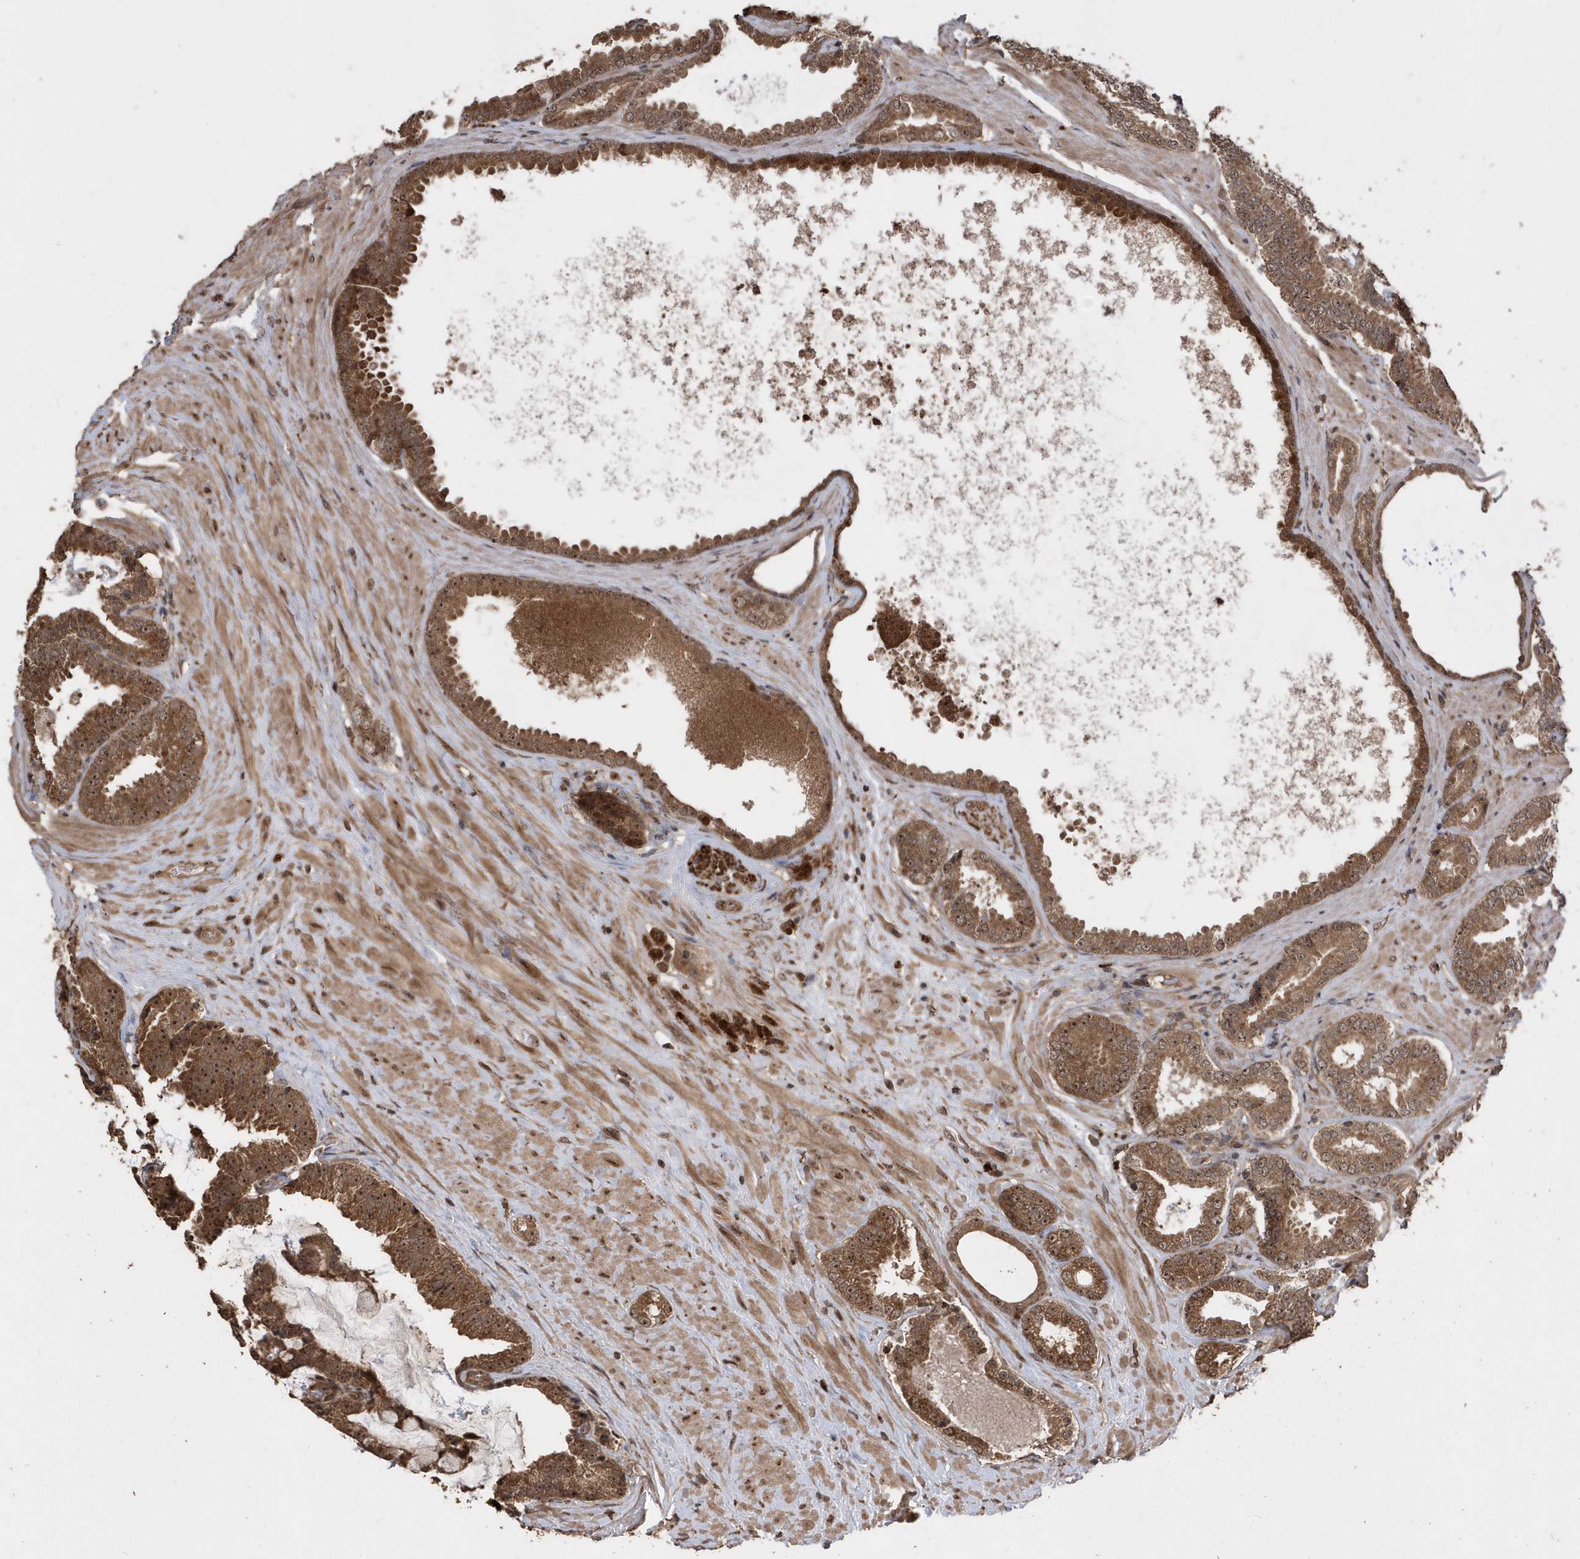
{"staining": {"intensity": "moderate", "quantity": ">75%", "location": "cytoplasmic/membranous"}, "tissue": "prostate cancer", "cell_type": "Tumor cells", "image_type": "cancer", "snomed": [{"axis": "morphology", "description": "Adenocarcinoma, Low grade"}, {"axis": "topography", "description": "Prostate"}], "caption": "Human prostate low-grade adenocarcinoma stained with a protein marker demonstrates moderate staining in tumor cells.", "gene": "WASHC5", "patient": {"sex": "male", "age": 71}}